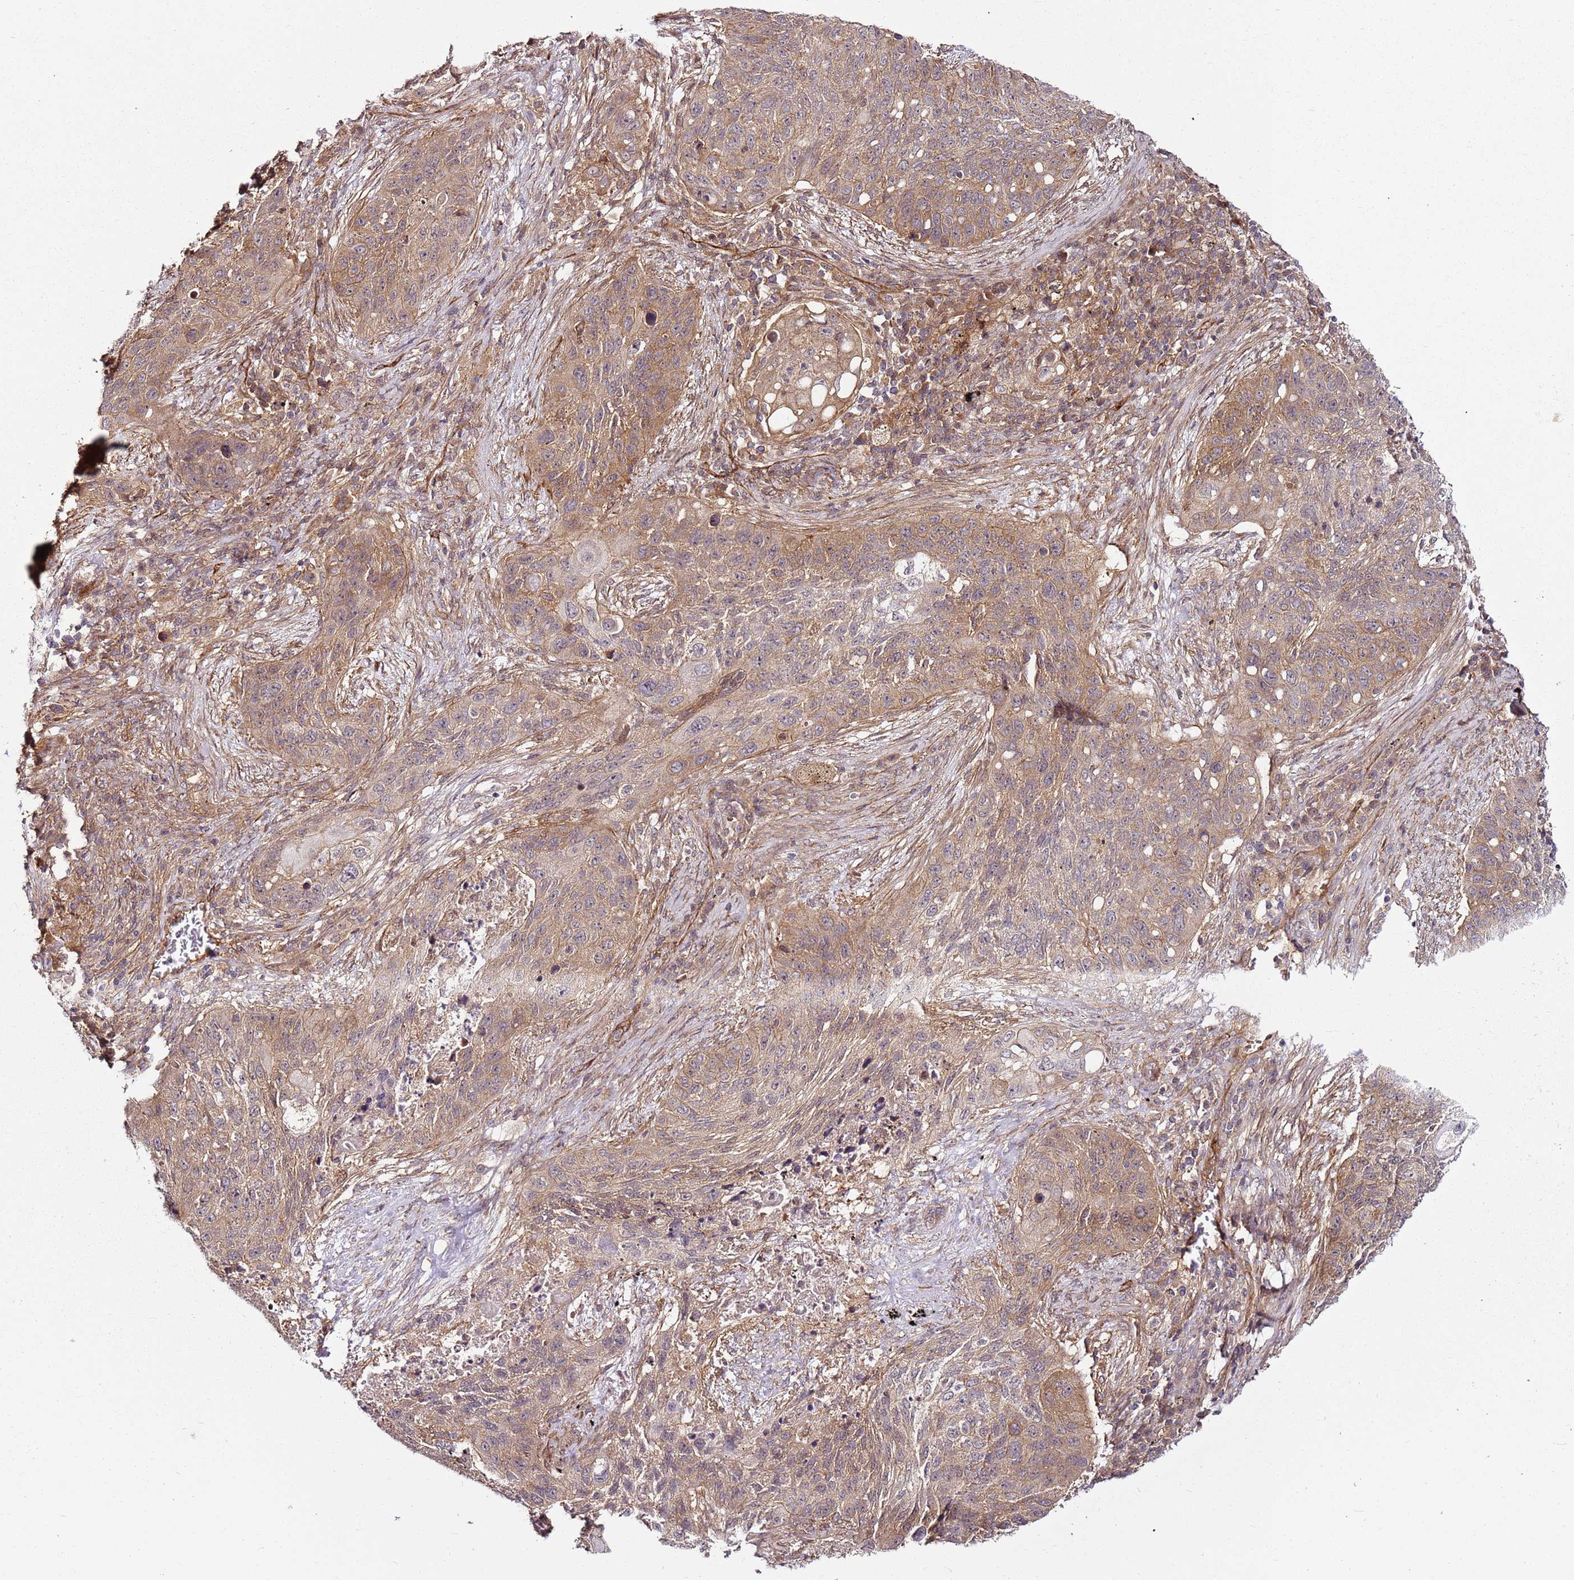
{"staining": {"intensity": "weak", "quantity": ">75%", "location": "cytoplasmic/membranous"}, "tissue": "lung cancer", "cell_type": "Tumor cells", "image_type": "cancer", "snomed": [{"axis": "morphology", "description": "Squamous cell carcinoma, NOS"}, {"axis": "topography", "description": "Lung"}], "caption": "DAB immunohistochemical staining of lung squamous cell carcinoma shows weak cytoplasmic/membranous protein positivity in about >75% of tumor cells.", "gene": "CCNYL1", "patient": {"sex": "female", "age": 63}}